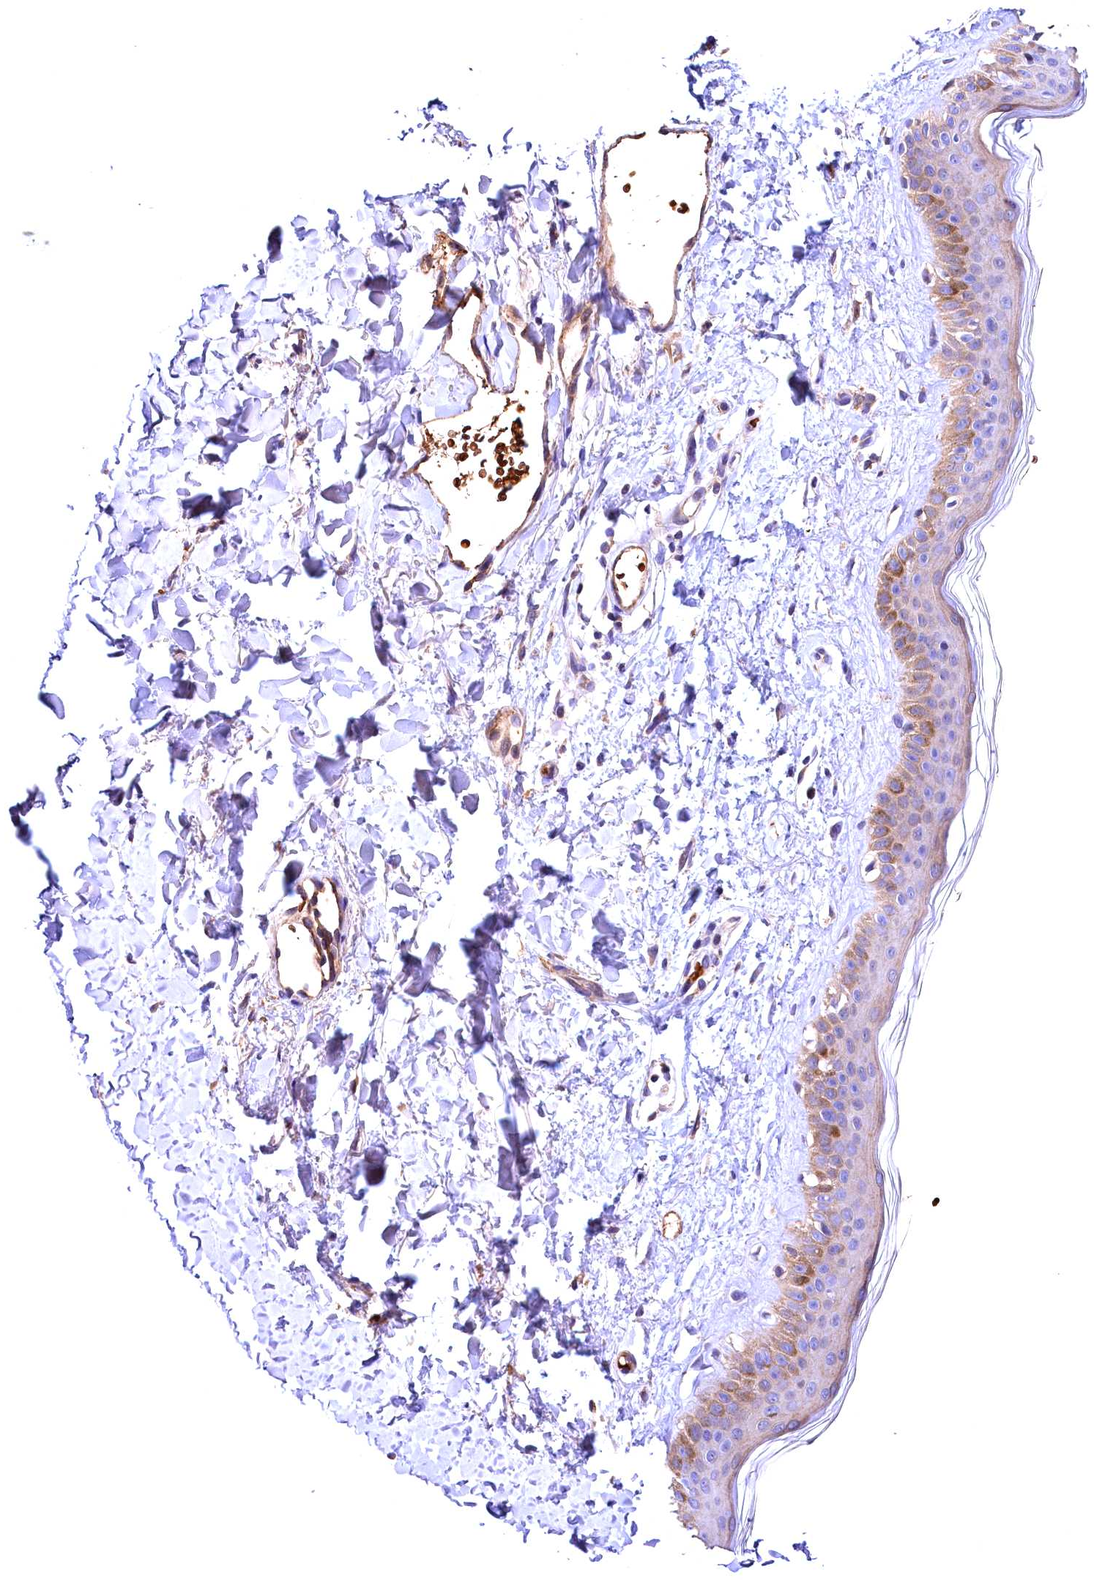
{"staining": {"intensity": "moderate", "quantity": ">75%", "location": "cytoplasmic/membranous"}, "tissue": "skin", "cell_type": "Fibroblasts", "image_type": "normal", "snomed": [{"axis": "morphology", "description": "Normal tissue, NOS"}, {"axis": "topography", "description": "Skin"}], "caption": "Fibroblasts reveal medium levels of moderate cytoplasmic/membranous positivity in approximately >75% of cells in normal skin.", "gene": "PHAF1", "patient": {"sex": "female", "age": 58}}